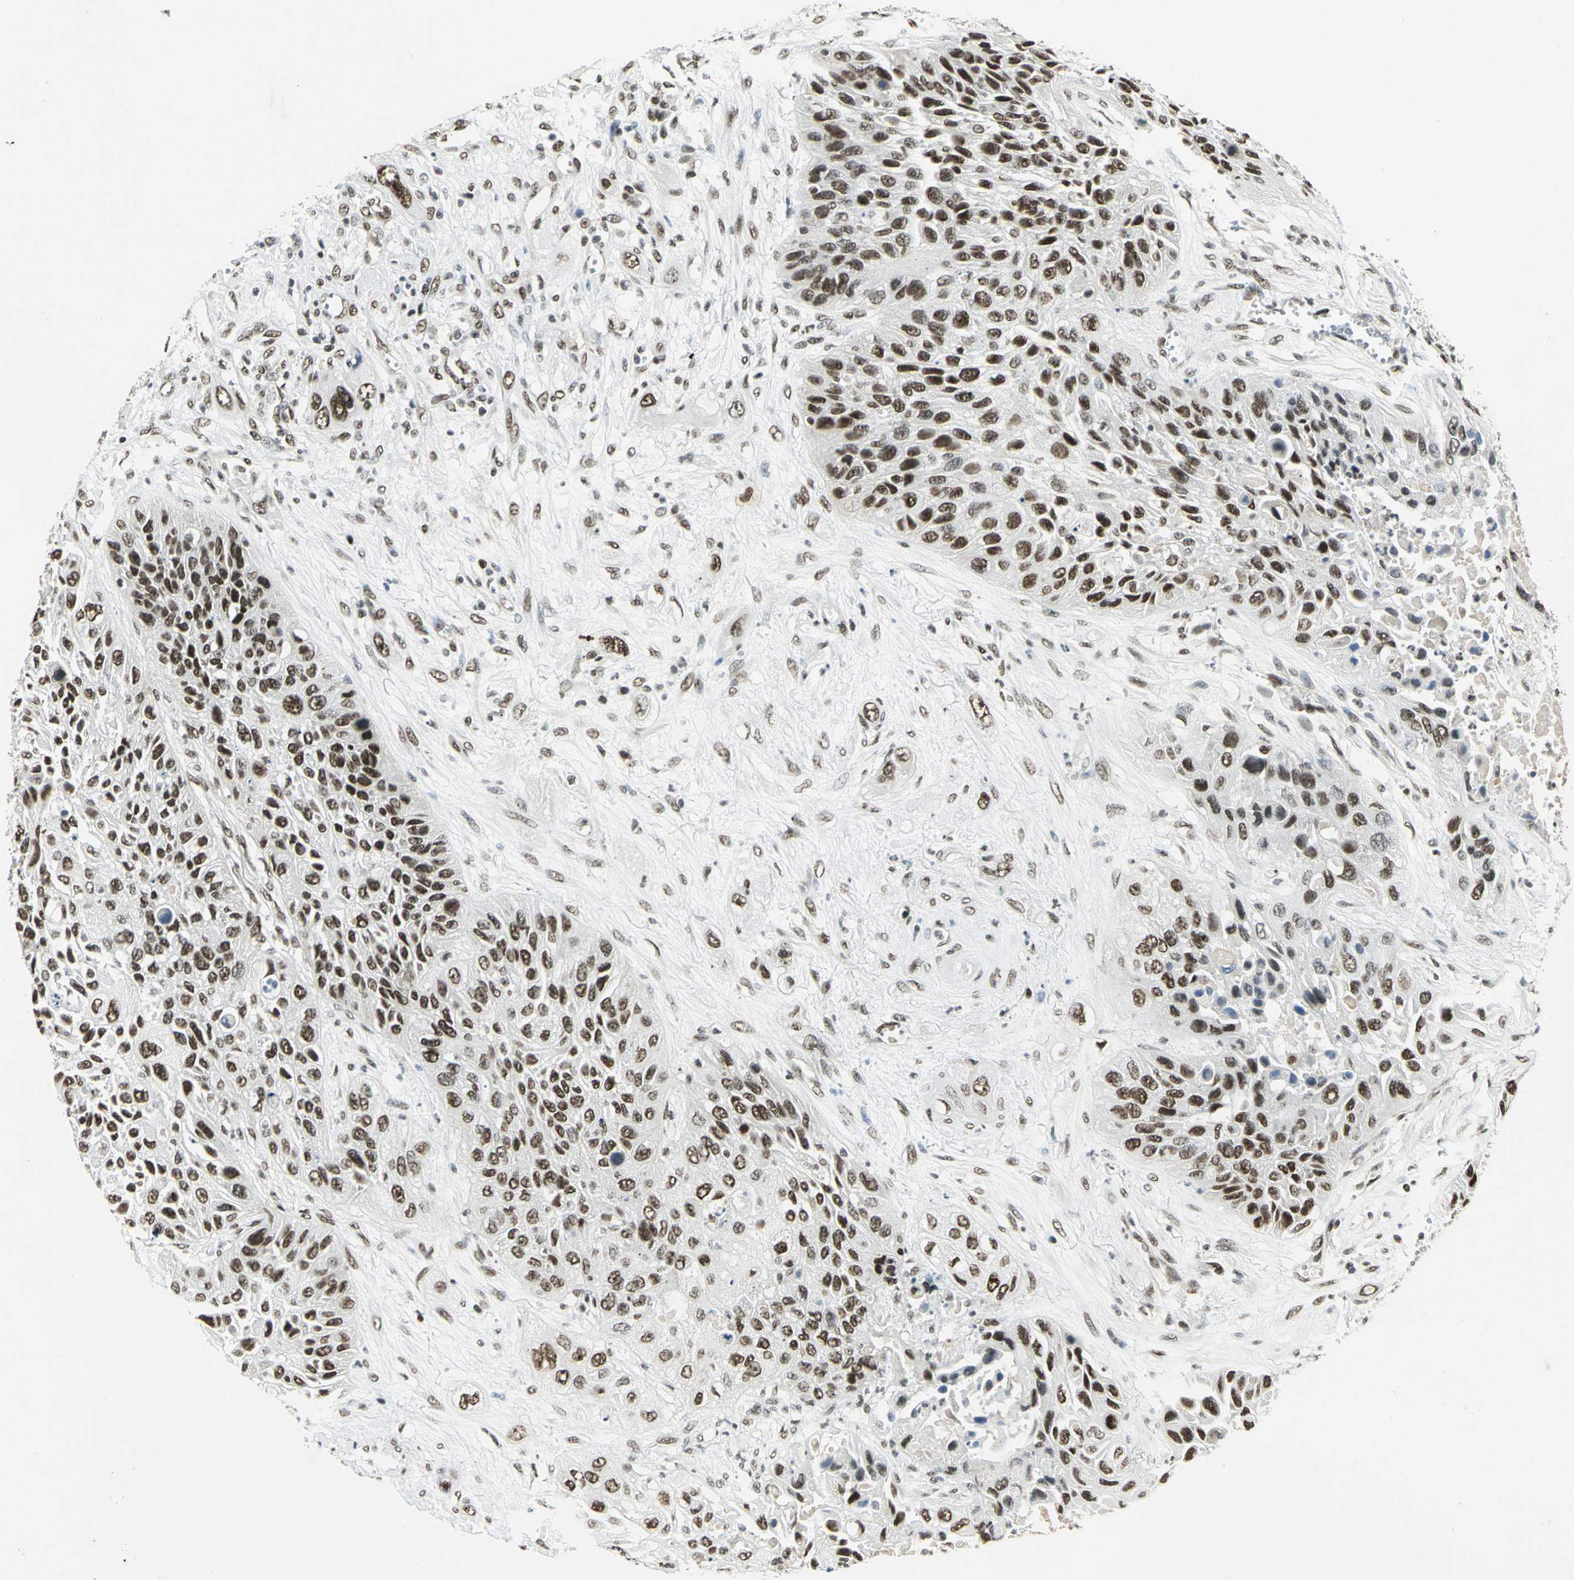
{"staining": {"intensity": "strong", "quantity": ">75%", "location": "nuclear"}, "tissue": "lung cancer", "cell_type": "Tumor cells", "image_type": "cancer", "snomed": [{"axis": "morphology", "description": "Squamous cell carcinoma, NOS"}, {"axis": "topography", "description": "Lung"}], "caption": "An image of human lung cancer (squamous cell carcinoma) stained for a protein exhibits strong nuclear brown staining in tumor cells. (Stains: DAB in brown, nuclei in blue, Microscopy: brightfield microscopy at high magnification).", "gene": "RAD17", "patient": {"sex": "female", "age": 76}}